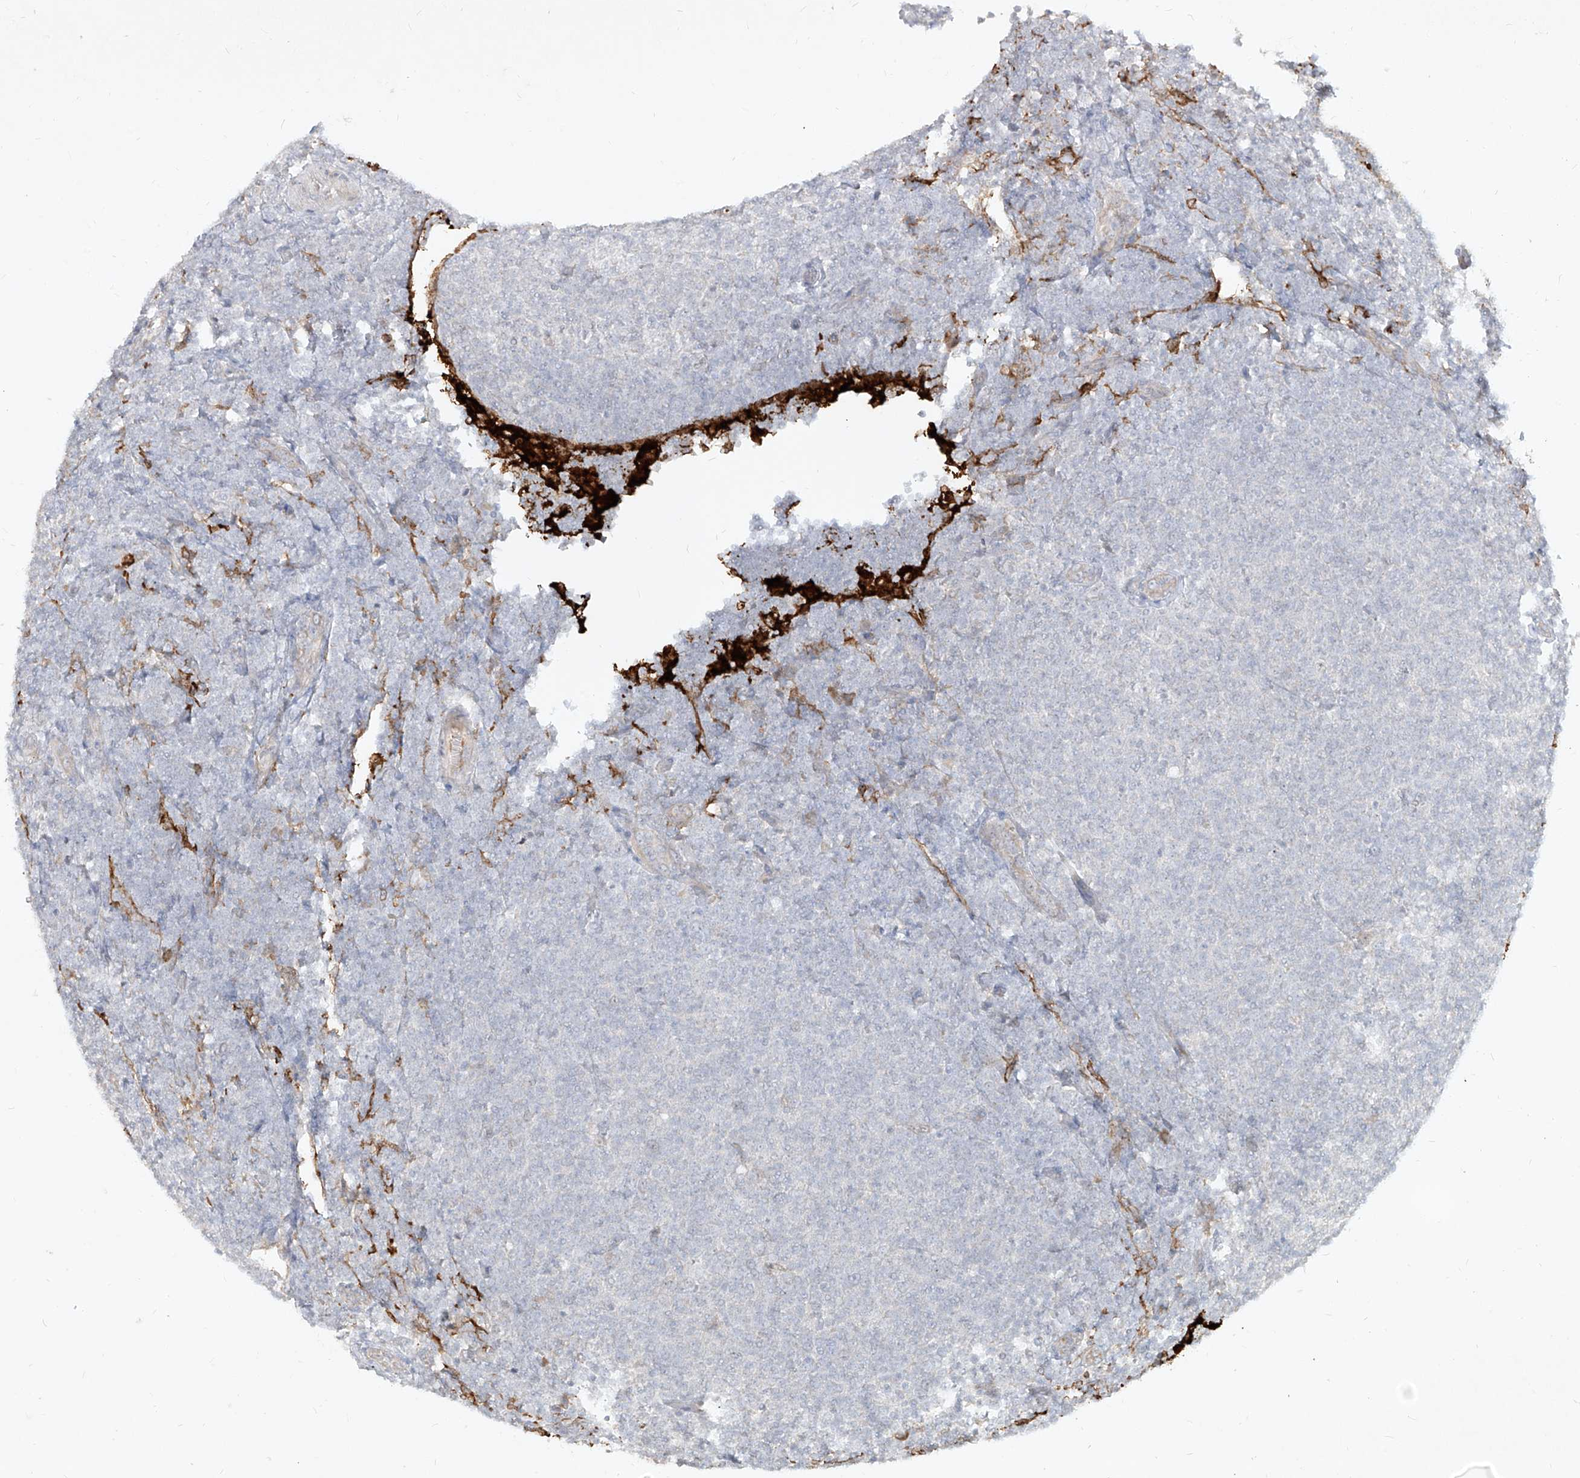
{"staining": {"intensity": "negative", "quantity": "none", "location": "none"}, "tissue": "lymphoma", "cell_type": "Tumor cells", "image_type": "cancer", "snomed": [{"axis": "morphology", "description": "Malignant lymphoma, non-Hodgkin's type, Low grade"}, {"axis": "topography", "description": "Lymph node"}], "caption": "Histopathology image shows no significant protein expression in tumor cells of low-grade malignant lymphoma, non-Hodgkin's type.", "gene": "CD209", "patient": {"sex": "male", "age": 66}}